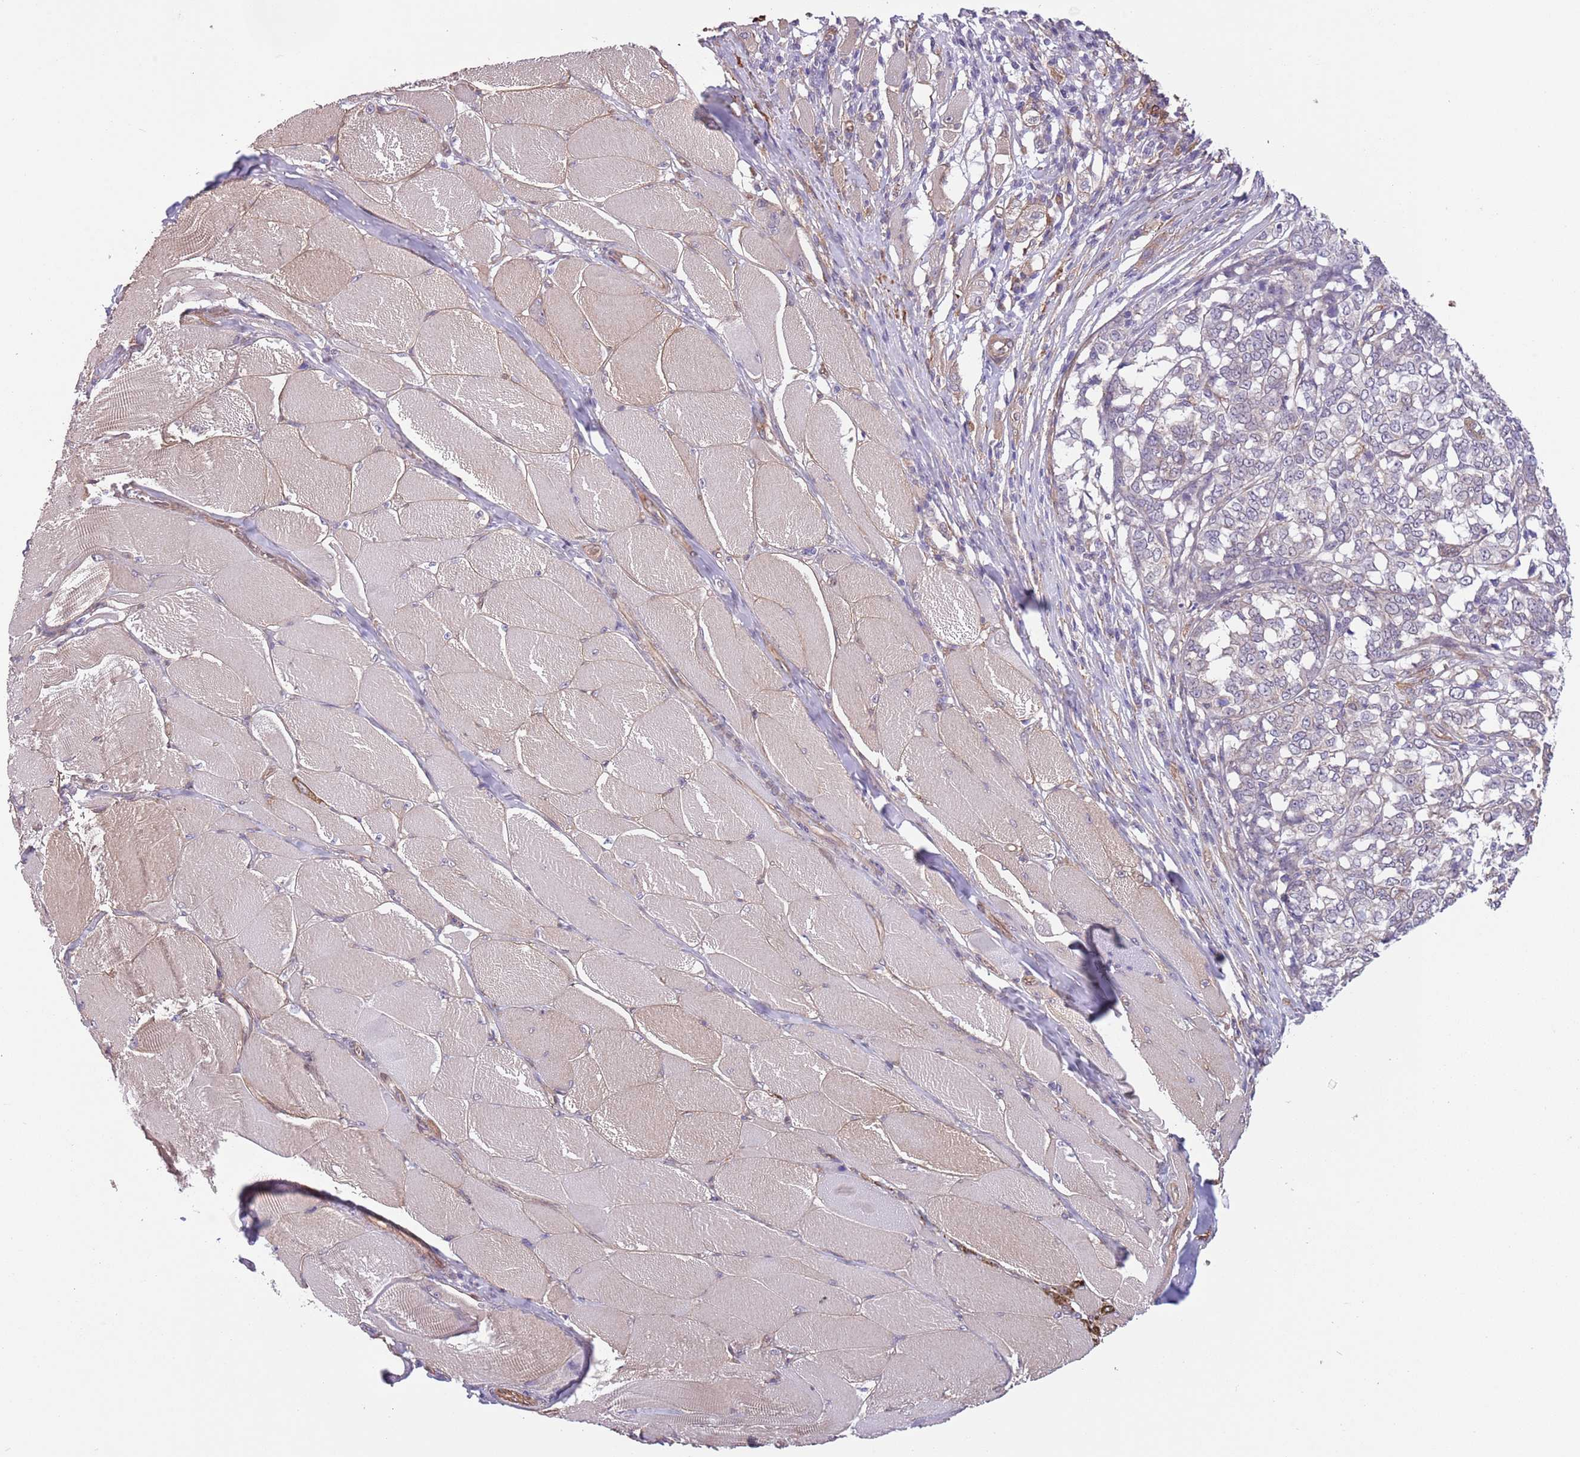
{"staining": {"intensity": "negative", "quantity": "none", "location": "none"}, "tissue": "melanoma", "cell_type": "Tumor cells", "image_type": "cancer", "snomed": [{"axis": "morphology", "description": "Malignant melanoma, NOS"}, {"axis": "topography", "description": "Skin"}], "caption": "Immunohistochemistry image of neoplastic tissue: human melanoma stained with DAB demonstrates no significant protein staining in tumor cells. (DAB immunohistochemistry visualized using brightfield microscopy, high magnification).", "gene": "CREBZF", "patient": {"sex": "female", "age": 72}}